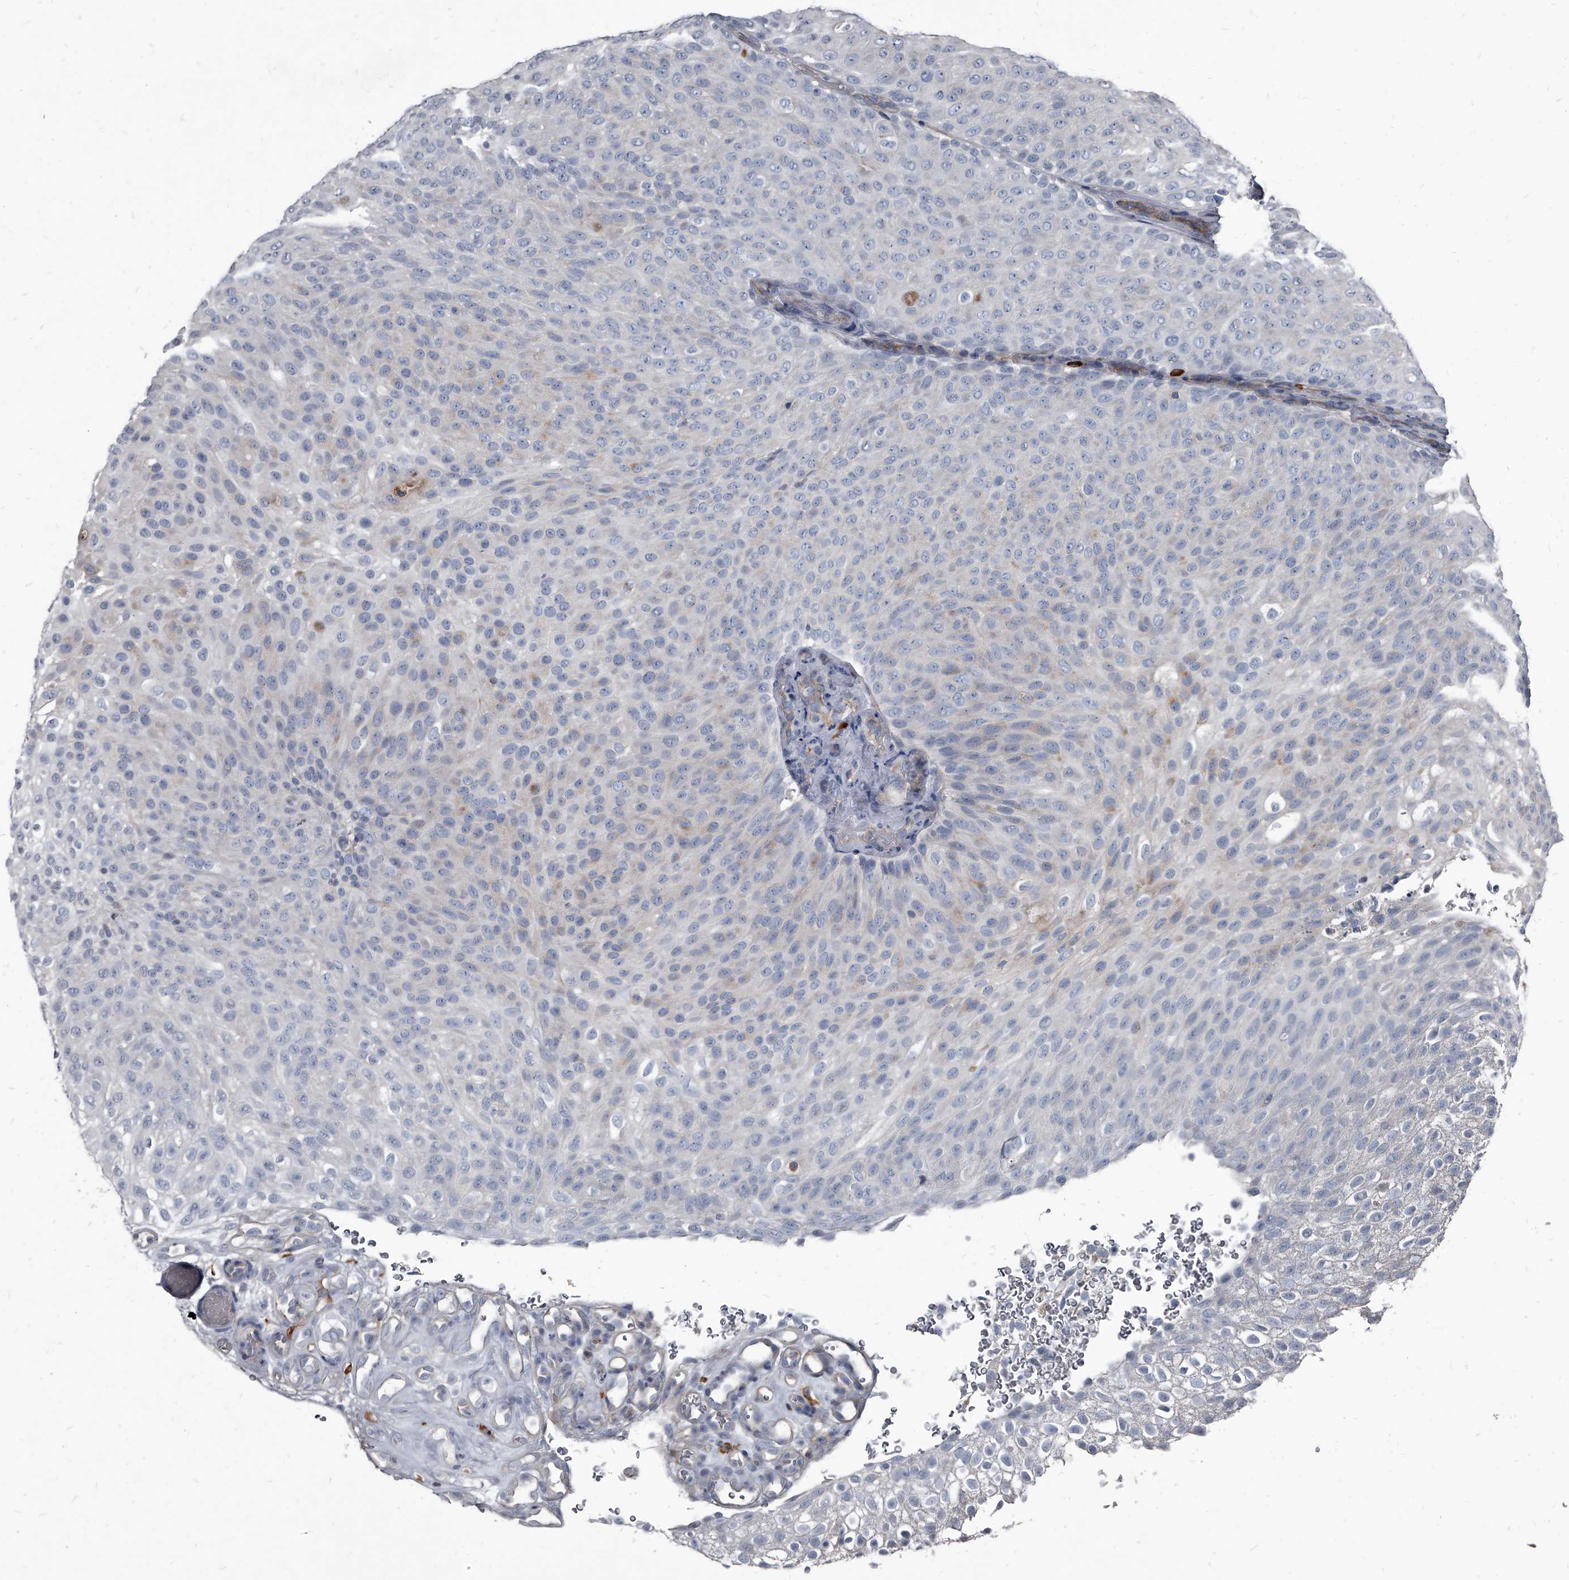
{"staining": {"intensity": "negative", "quantity": "none", "location": "none"}, "tissue": "urothelial cancer", "cell_type": "Tumor cells", "image_type": "cancer", "snomed": [{"axis": "morphology", "description": "Urothelial carcinoma, Low grade"}, {"axis": "topography", "description": "Urinary bladder"}], "caption": "Urothelial cancer was stained to show a protein in brown. There is no significant staining in tumor cells. (Immunohistochemistry, brightfield microscopy, high magnification).", "gene": "PGLYRP3", "patient": {"sex": "male", "age": 78}}